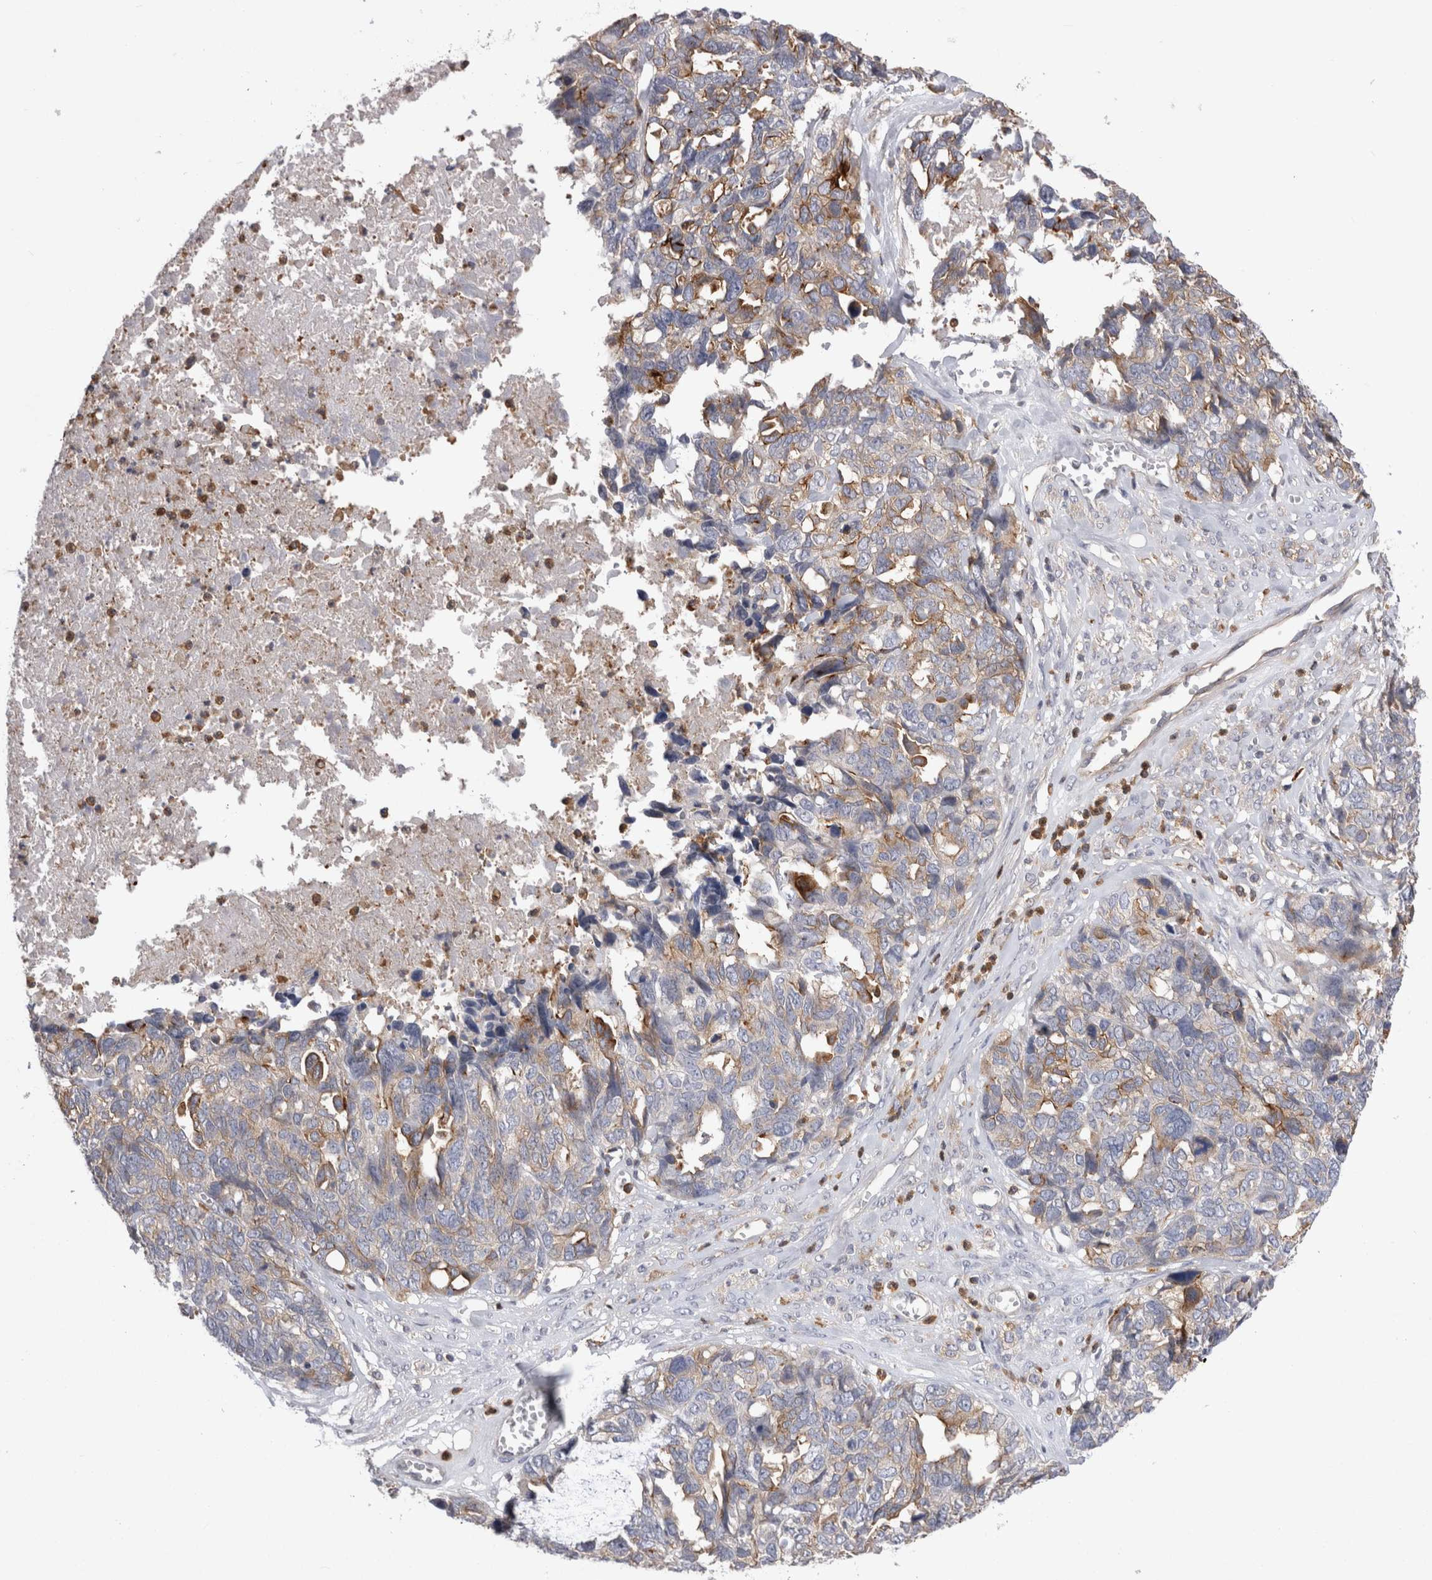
{"staining": {"intensity": "moderate", "quantity": "25%-75%", "location": "cytoplasmic/membranous"}, "tissue": "ovarian cancer", "cell_type": "Tumor cells", "image_type": "cancer", "snomed": [{"axis": "morphology", "description": "Cystadenocarcinoma, serous, NOS"}, {"axis": "topography", "description": "Ovary"}], "caption": "Ovarian cancer (serous cystadenocarcinoma) stained for a protein (brown) reveals moderate cytoplasmic/membranous positive positivity in about 25%-75% of tumor cells.", "gene": "RAB11FIP1", "patient": {"sex": "female", "age": 79}}